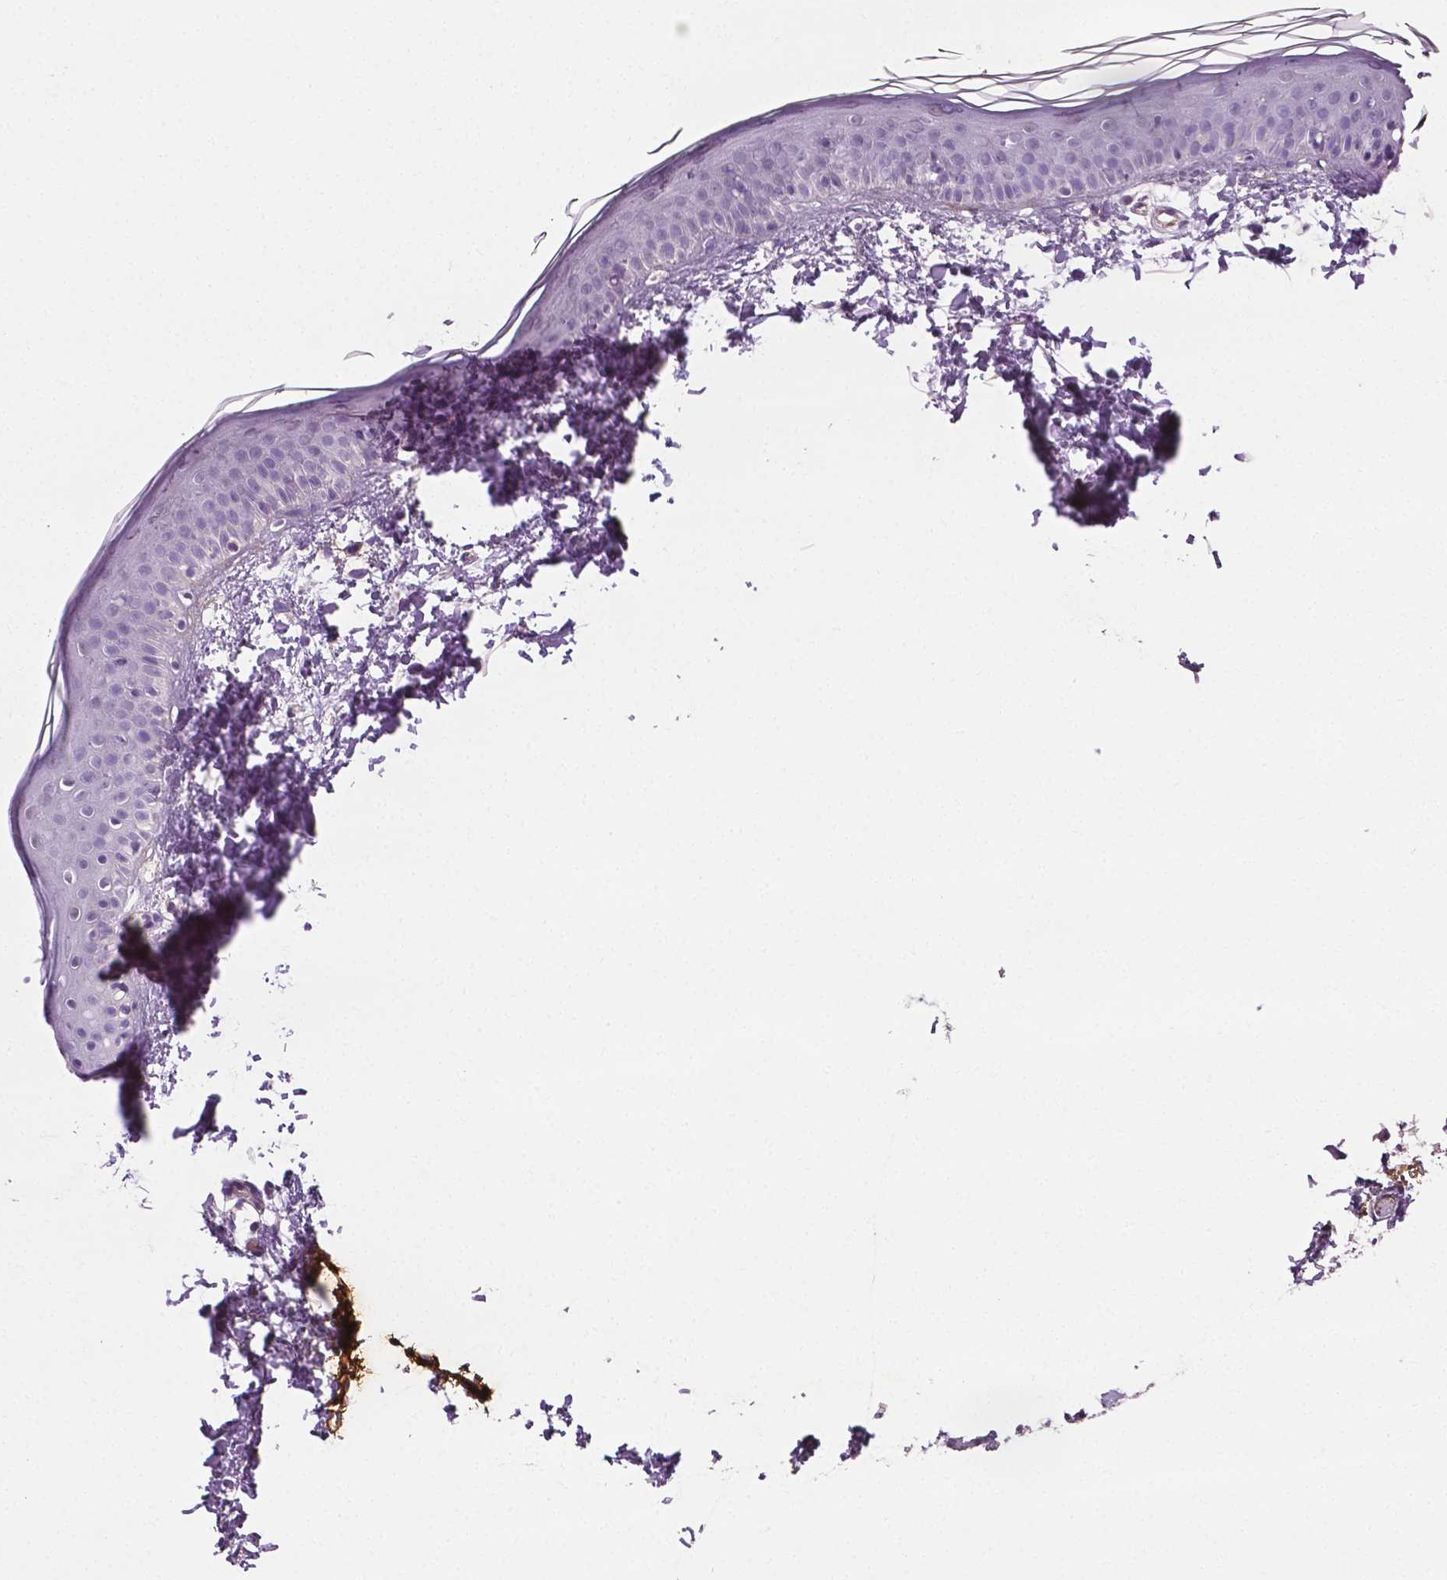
{"staining": {"intensity": "negative", "quantity": "none", "location": "none"}, "tissue": "skin", "cell_type": "Fibroblasts", "image_type": "normal", "snomed": [{"axis": "morphology", "description": "Normal tissue, NOS"}, {"axis": "topography", "description": "Skin"}], "caption": "DAB immunohistochemical staining of unremarkable human skin displays no significant expression in fibroblasts.", "gene": "PTX3", "patient": {"sex": "female", "age": 62}}